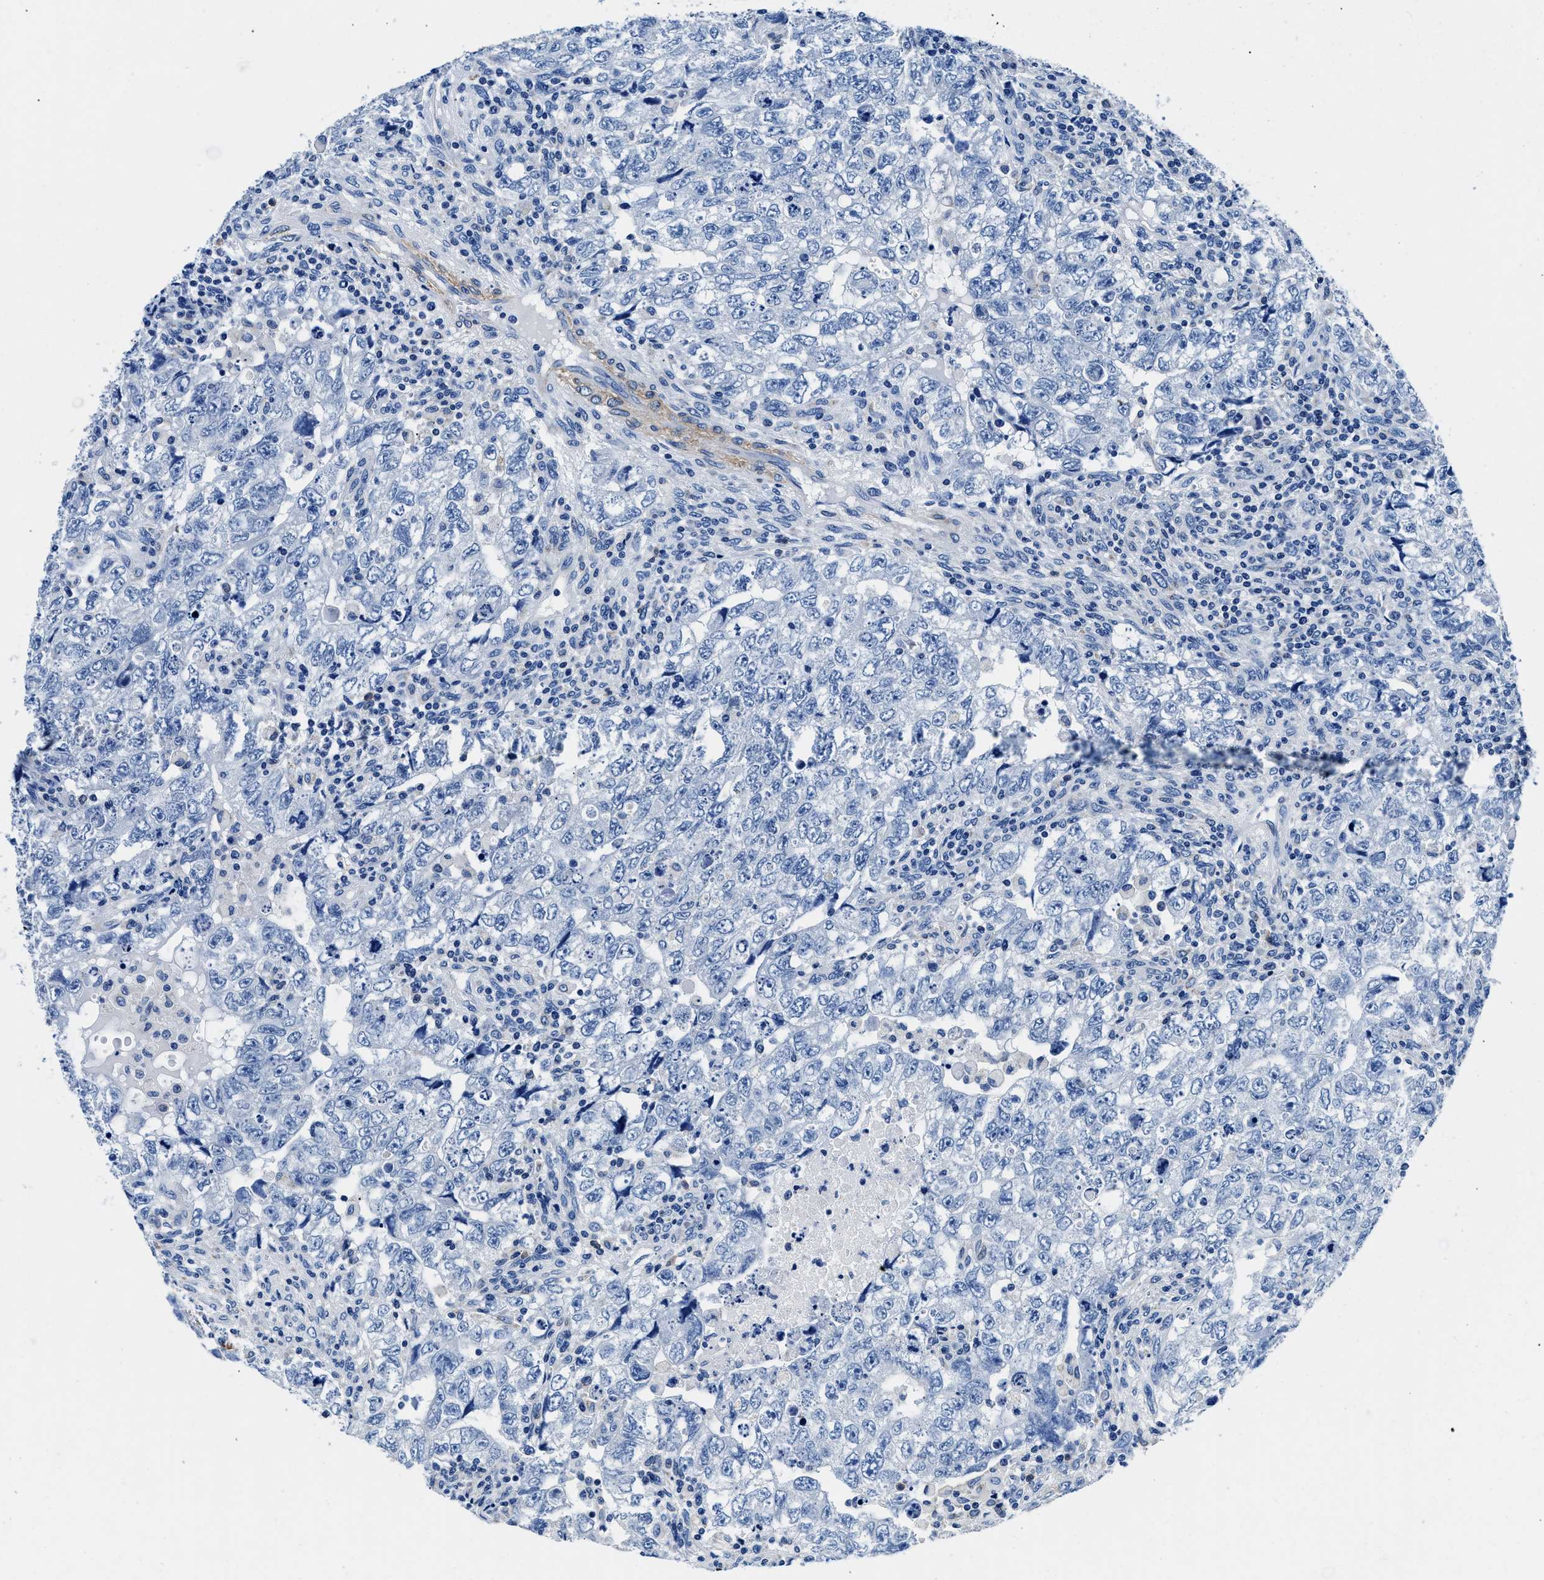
{"staining": {"intensity": "negative", "quantity": "none", "location": "none"}, "tissue": "testis cancer", "cell_type": "Tumor cells", "image_type": "cancer", "snomed": [{"axis": "morphology", "description": "Seminoma, NOS"}, {"axis": "topography", "description": "Testis"}], "caption": "Tumor cells are negative for protein expression in human testis cancer (seminoma).", "gene": "TEX261", "patient": {"sex": "male", "age": 22}}